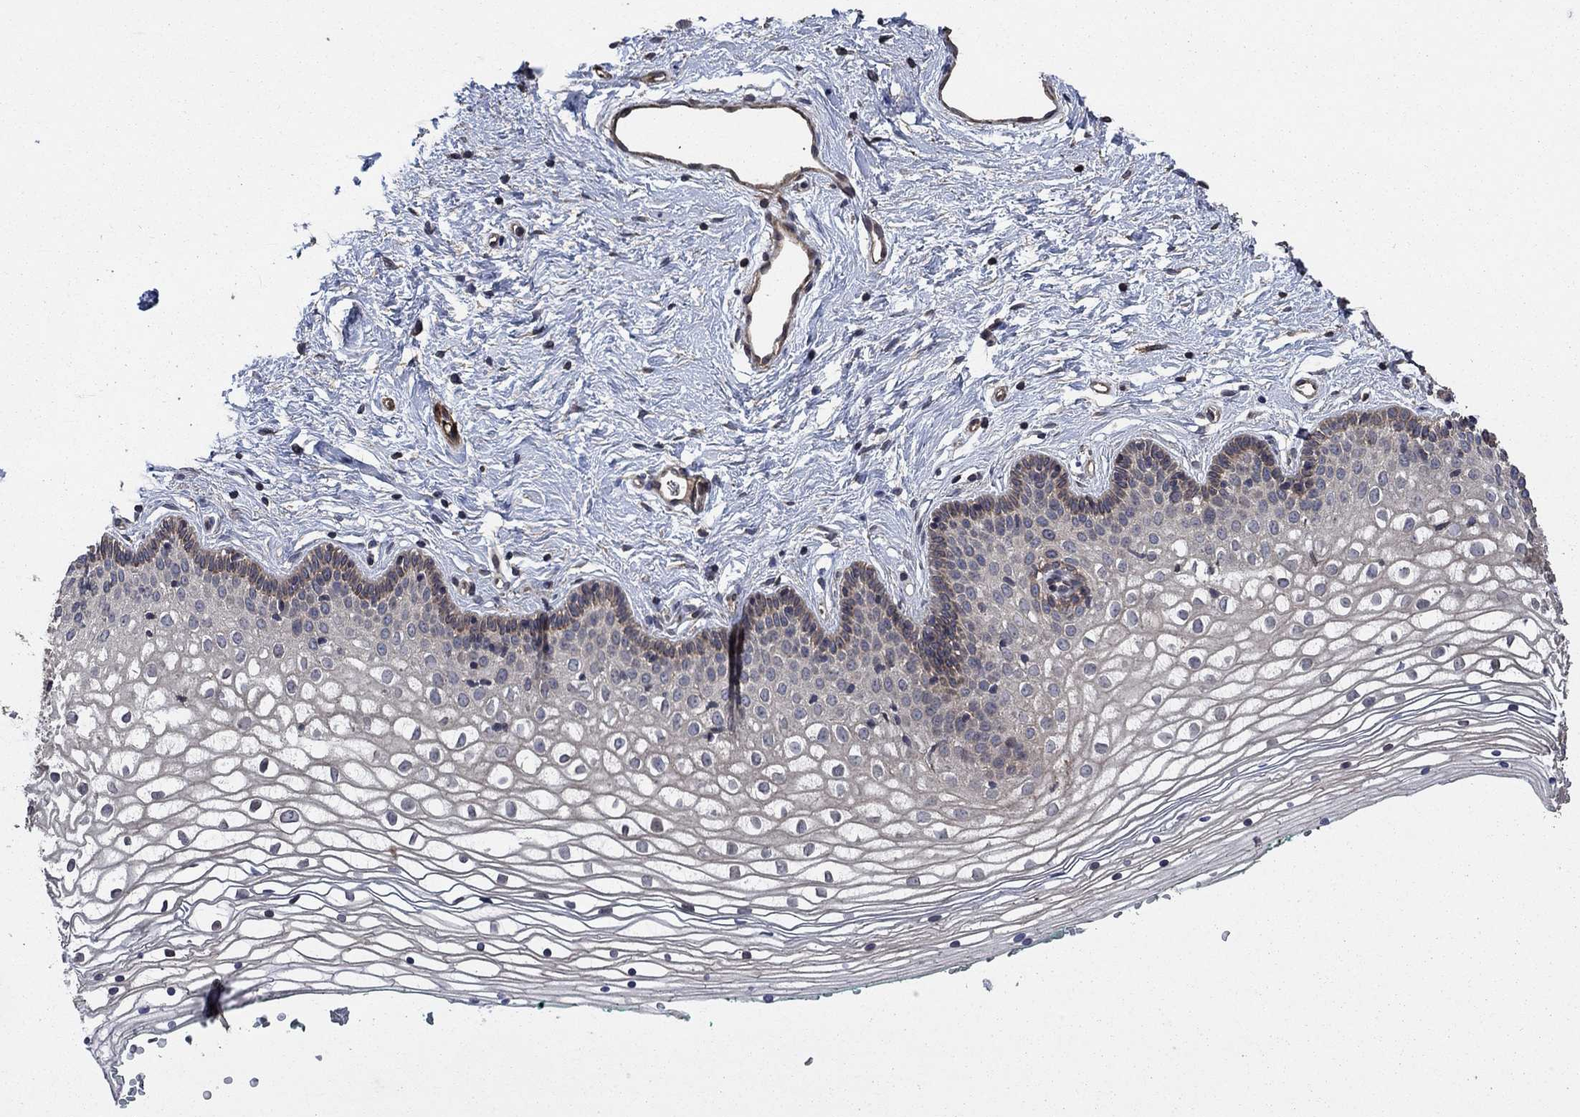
{"staining": {"intensity": "negative", "quantity": "none", "location": "none"}, "tissue": "vagina", "cell_type": "Squamous epithelial cells", "image_type": "normal", "snomed": [{"axis": "morphology", "description": "Normal tissue, NOS"}, {"axis": "topography", "description": "Vagina"}], "caption": "A photomicrograph of human vagina is negative for staining in squamous epithelial cells. The staining is performed using DAB (3,3'-diaminobenzidine) brown chromogen with nuclei counter-stained in using hematoxylin.", "gene": "PDE3A", "patient": {"sex": "female", "age": 36}}